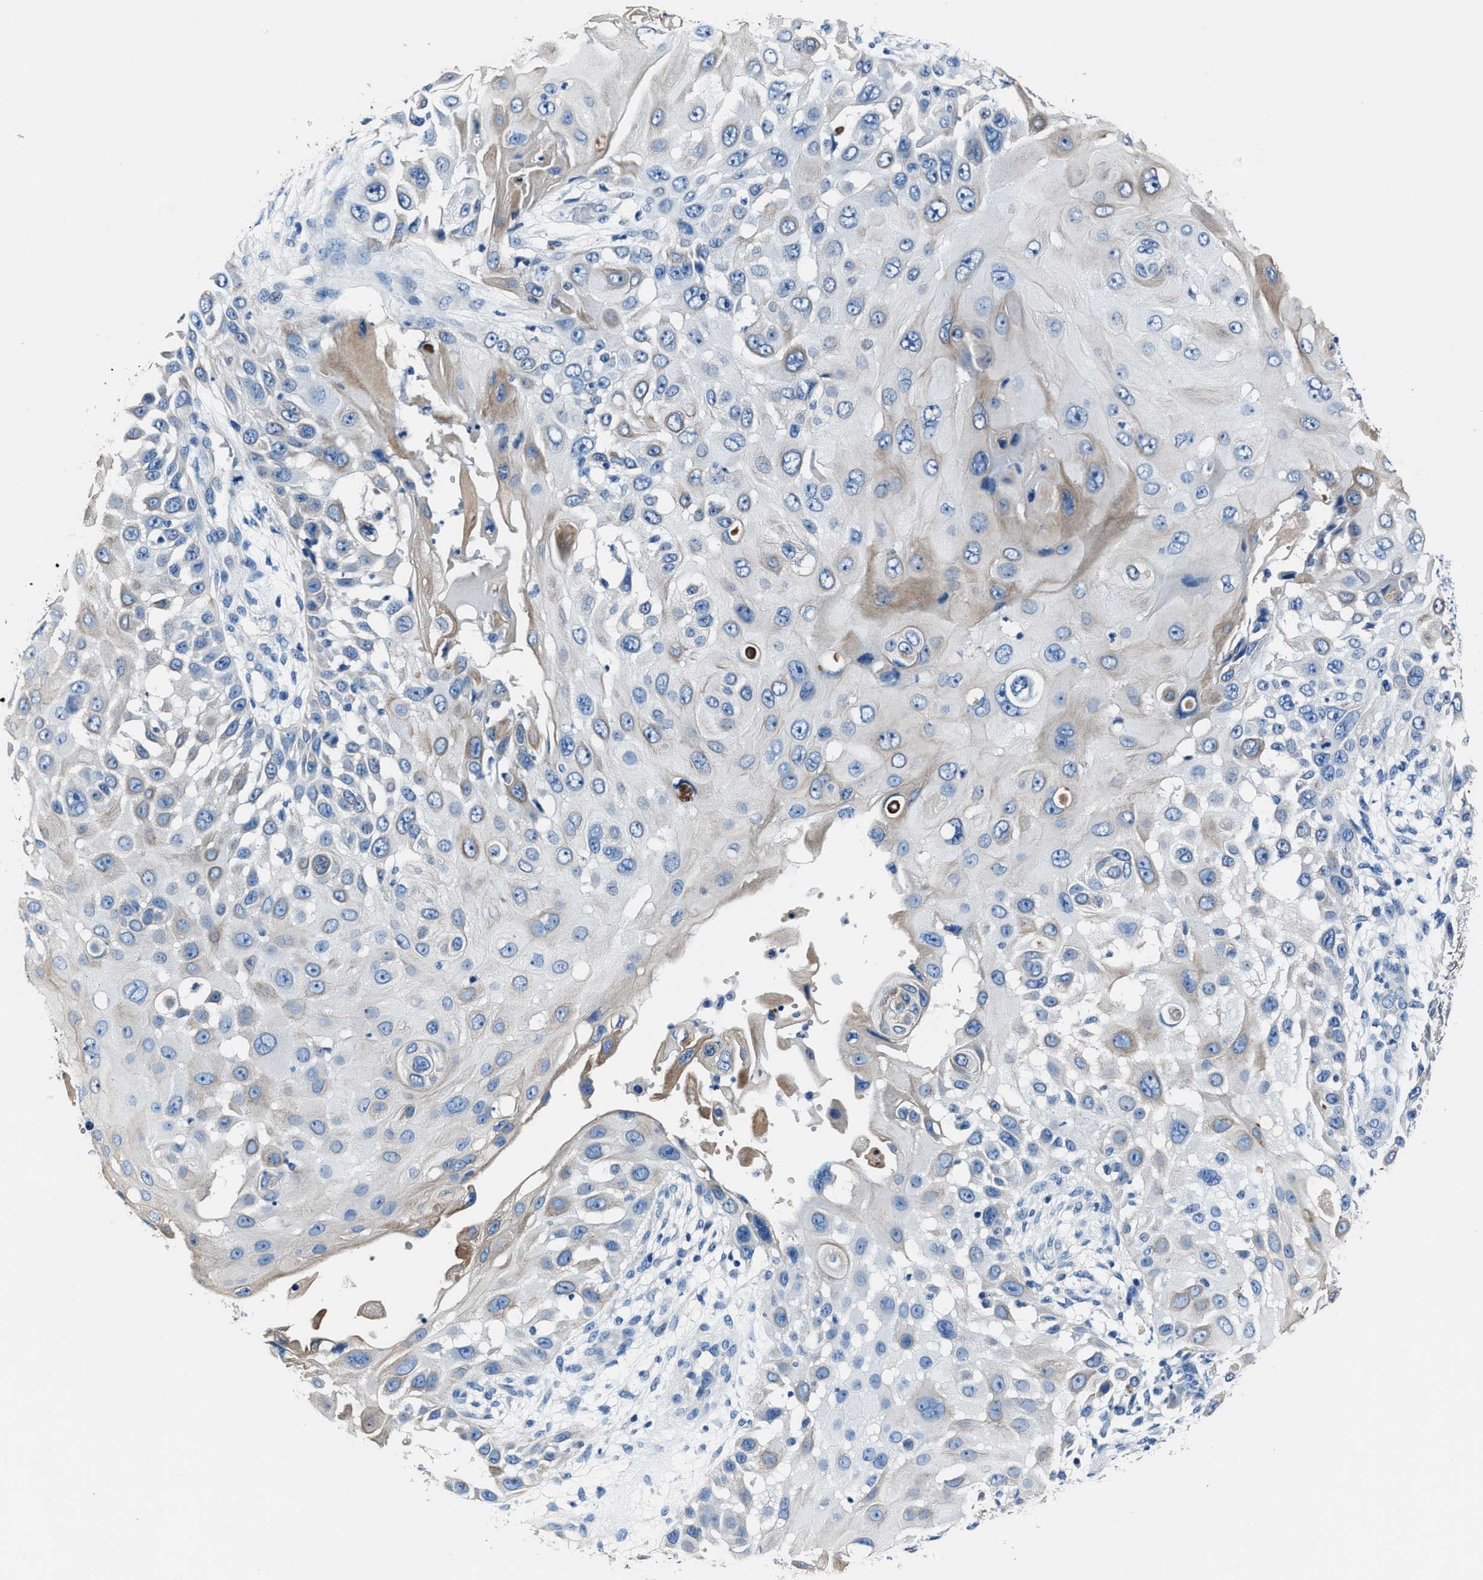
{"staining": {"intensity": "negative", "quantity": "none", "location": "none"}, "tissue": "skin cancer", "cell_type": "Tumor cells", "image_type": "cancer", "snomed": [{"axis": "morphology", "description": "Squamous cell carcinoma, NOS"}, {"axis": "topography", "description": "Skin"}], "caption": "High power microscopy photomicrograph of an immunohistochemistry image of skin cancer (squamous cell carcinoma), revealing no significant positivity in tumor cells. Nuclei are stained in blue.", "gene": "NACAD", "patient": {"sex": "female", "age": 44}}